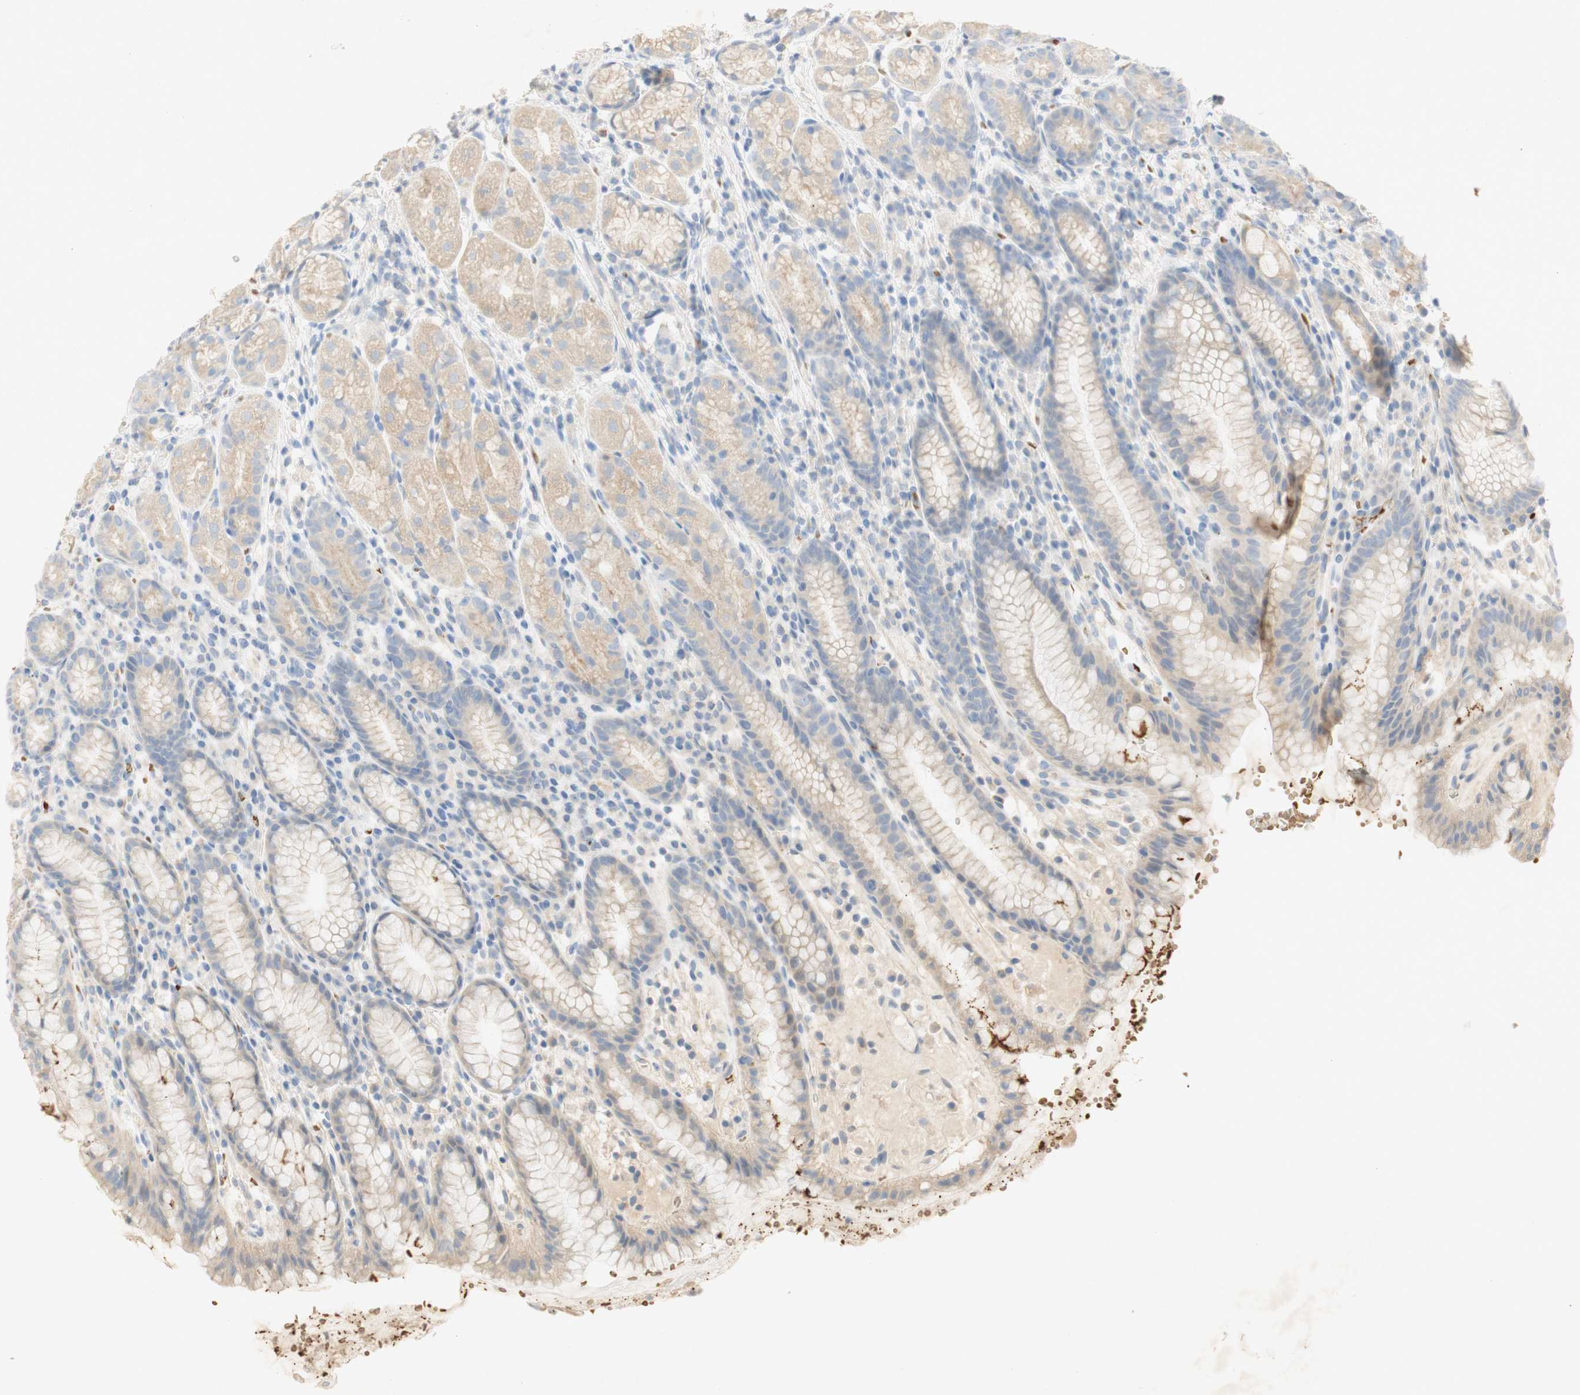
{"staining": {"intensity": "weak", "quantity": "<25%", "location": "cytoplasmic/membranous"}, "tissue": "stomach", "cell_type": "Glandular cells", "image_type": "normal", "snomed": [{"axis": "morphology", "description": "Normal tissue, NOS"}, {"axis": "topography", "description": "Stomach, lower"}], "caption": "Protein analysis of unremarkable stomach reveals no significant positivity in glandular cells. (Stains: DAB immunohistochemistry (IHC) with hematoxylin counter stain, Microscopy: brightfield microscopy at high magnification).", "gene": "EPO", "patient": {"sex": "male", "age": 52}}